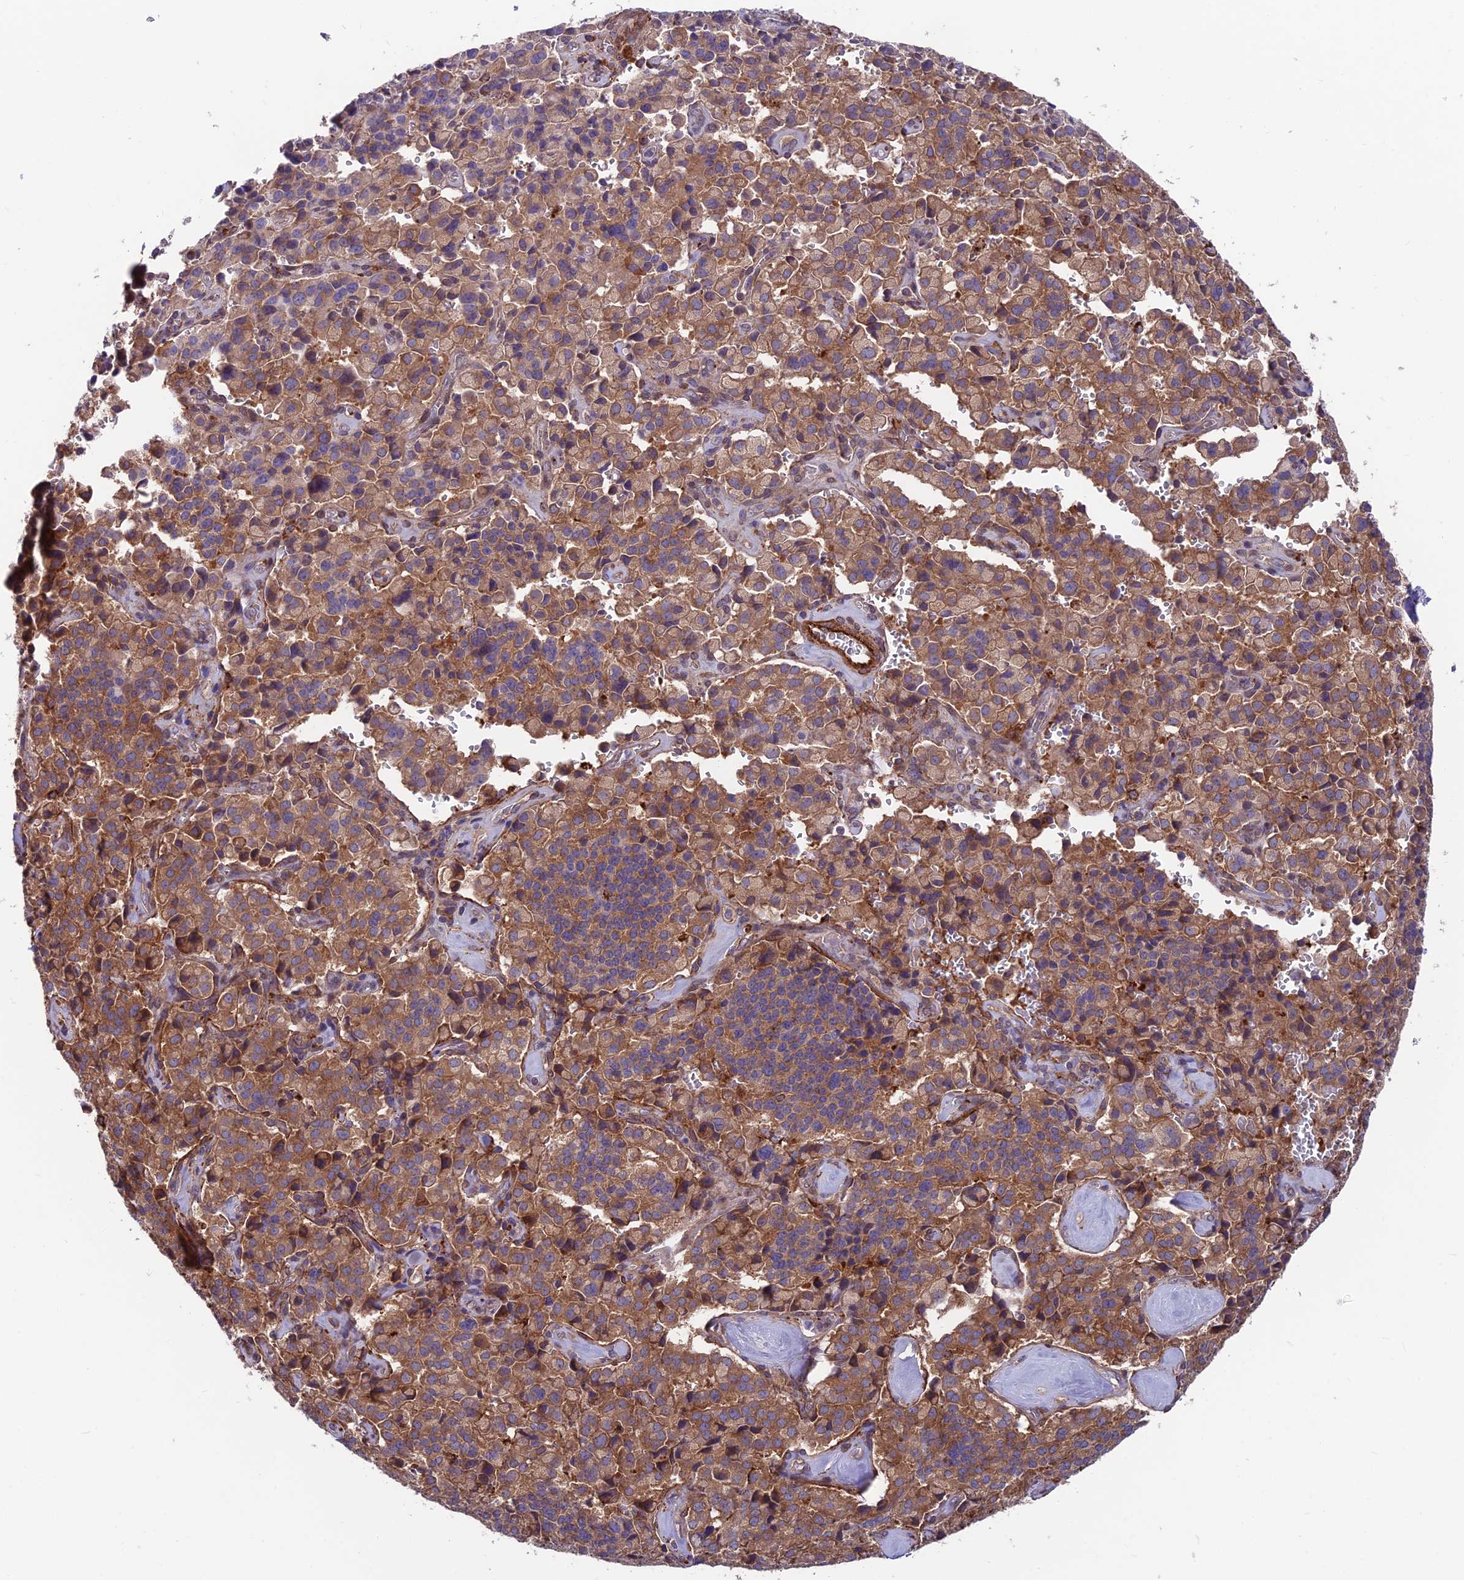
{"staining": {"intensity": "moderate", "quantity": "25%-75%", "location": "cytoplasmic/membranous"}, "tissue": "pancreatic cancer", "cell_type": "Tumor cells", "image_type": "cancer", "snomed": [{"axis": "morphology", "description": "Adenocarcinoma, NOS"}, {"axis": "topography", "description": "Pancreas"}], "caption": "An immunohistochemistry image of tumor tissue is shown. Protein staining in brown labels moderate cytoplasmic/membranous positivity in adenocarcinoma (pancreatic) within tumor cells. The staining is performed using DAB (3,3'-diaminobenzidine) brown chromogen to label protein expression. The nuclei are counter-stained blue using hematoxylin.", "gene": "RTN4RL1", "patient": {"sex": "male", "age": 65}}